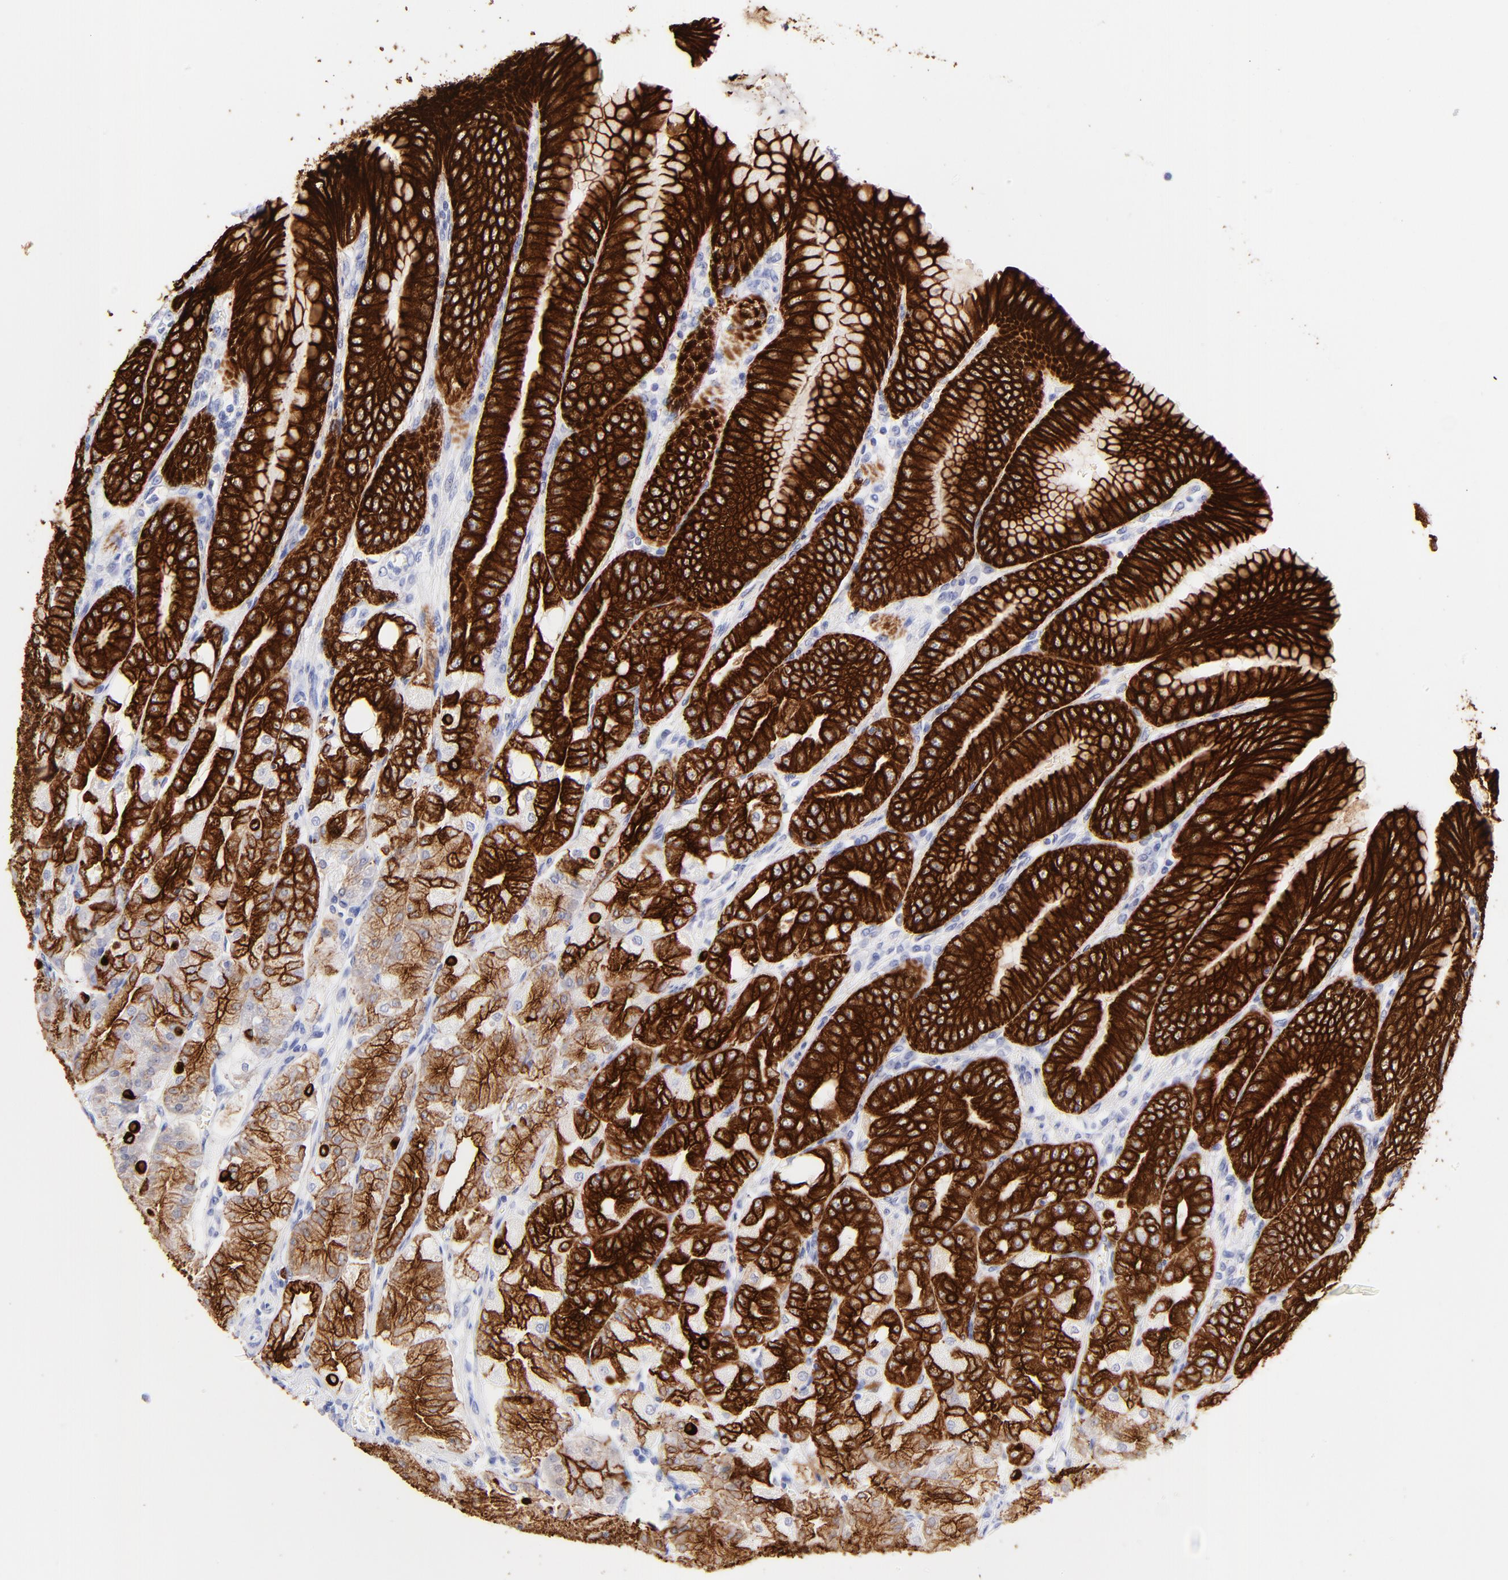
{"staining": {"intensity": "strong", "quantity": ">75%", "location": "cytoplasmic/membranous"}, "tissue": "stomach", "cell_type": "Glandular cells", "image_type": "normal", "snomed": [{"axis": "morphology", "description": "Normal tissue, NOS"}, {"axis": "topography", "description": "Stomach, lower"}], "caption": "Stomach stained with DAB IHC demonstrates high levels of strong cytoplasmic/membranous staining in approximately >75% of glandular cells. (Brightfield microscopy of DAB IHC at high magnification).", "gene": "KRT19", "patient": {"sex": "male", "age": 71}}